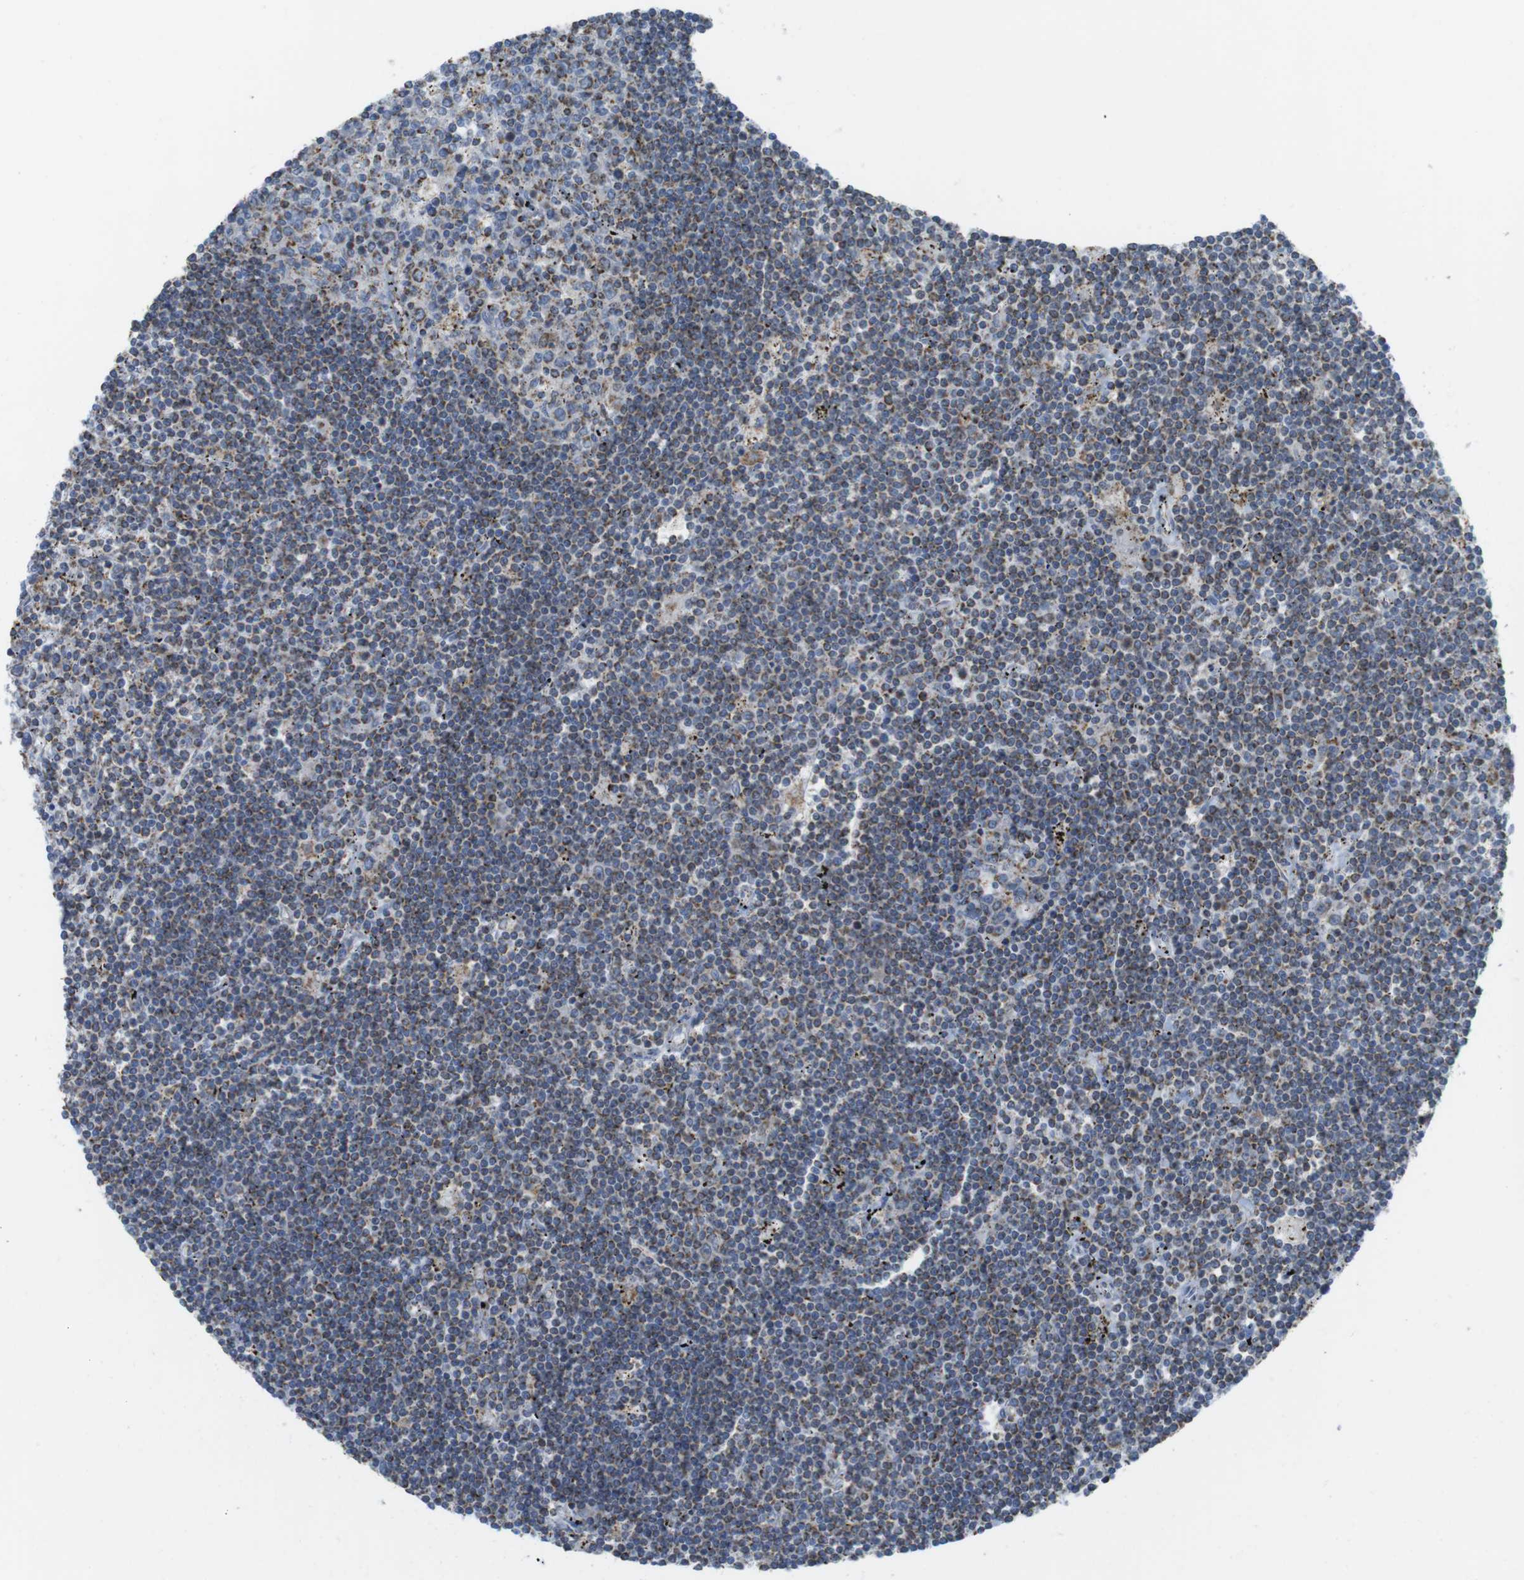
{"staining": {"intensity": "weak", "quantity": "<25%", "location": "cytoplasmic/membranous"}, "tissue": "lymphoma", "cell_type": "Tumor cells", "image_type": "cancer", "snomed": [{"axis": "morphology", "description": "Malignant lymphoma, non-Hodgkin's type, Low grade"}, {"axis": "topography", "description": "Spleen"}], "caption": "Tumor cells are negative for protein expression in human low-grade malignant lymphoma, non-Hodgkin's type.", "gene": "GRIK2", "patient": {"sex": "male", "age": 76}}